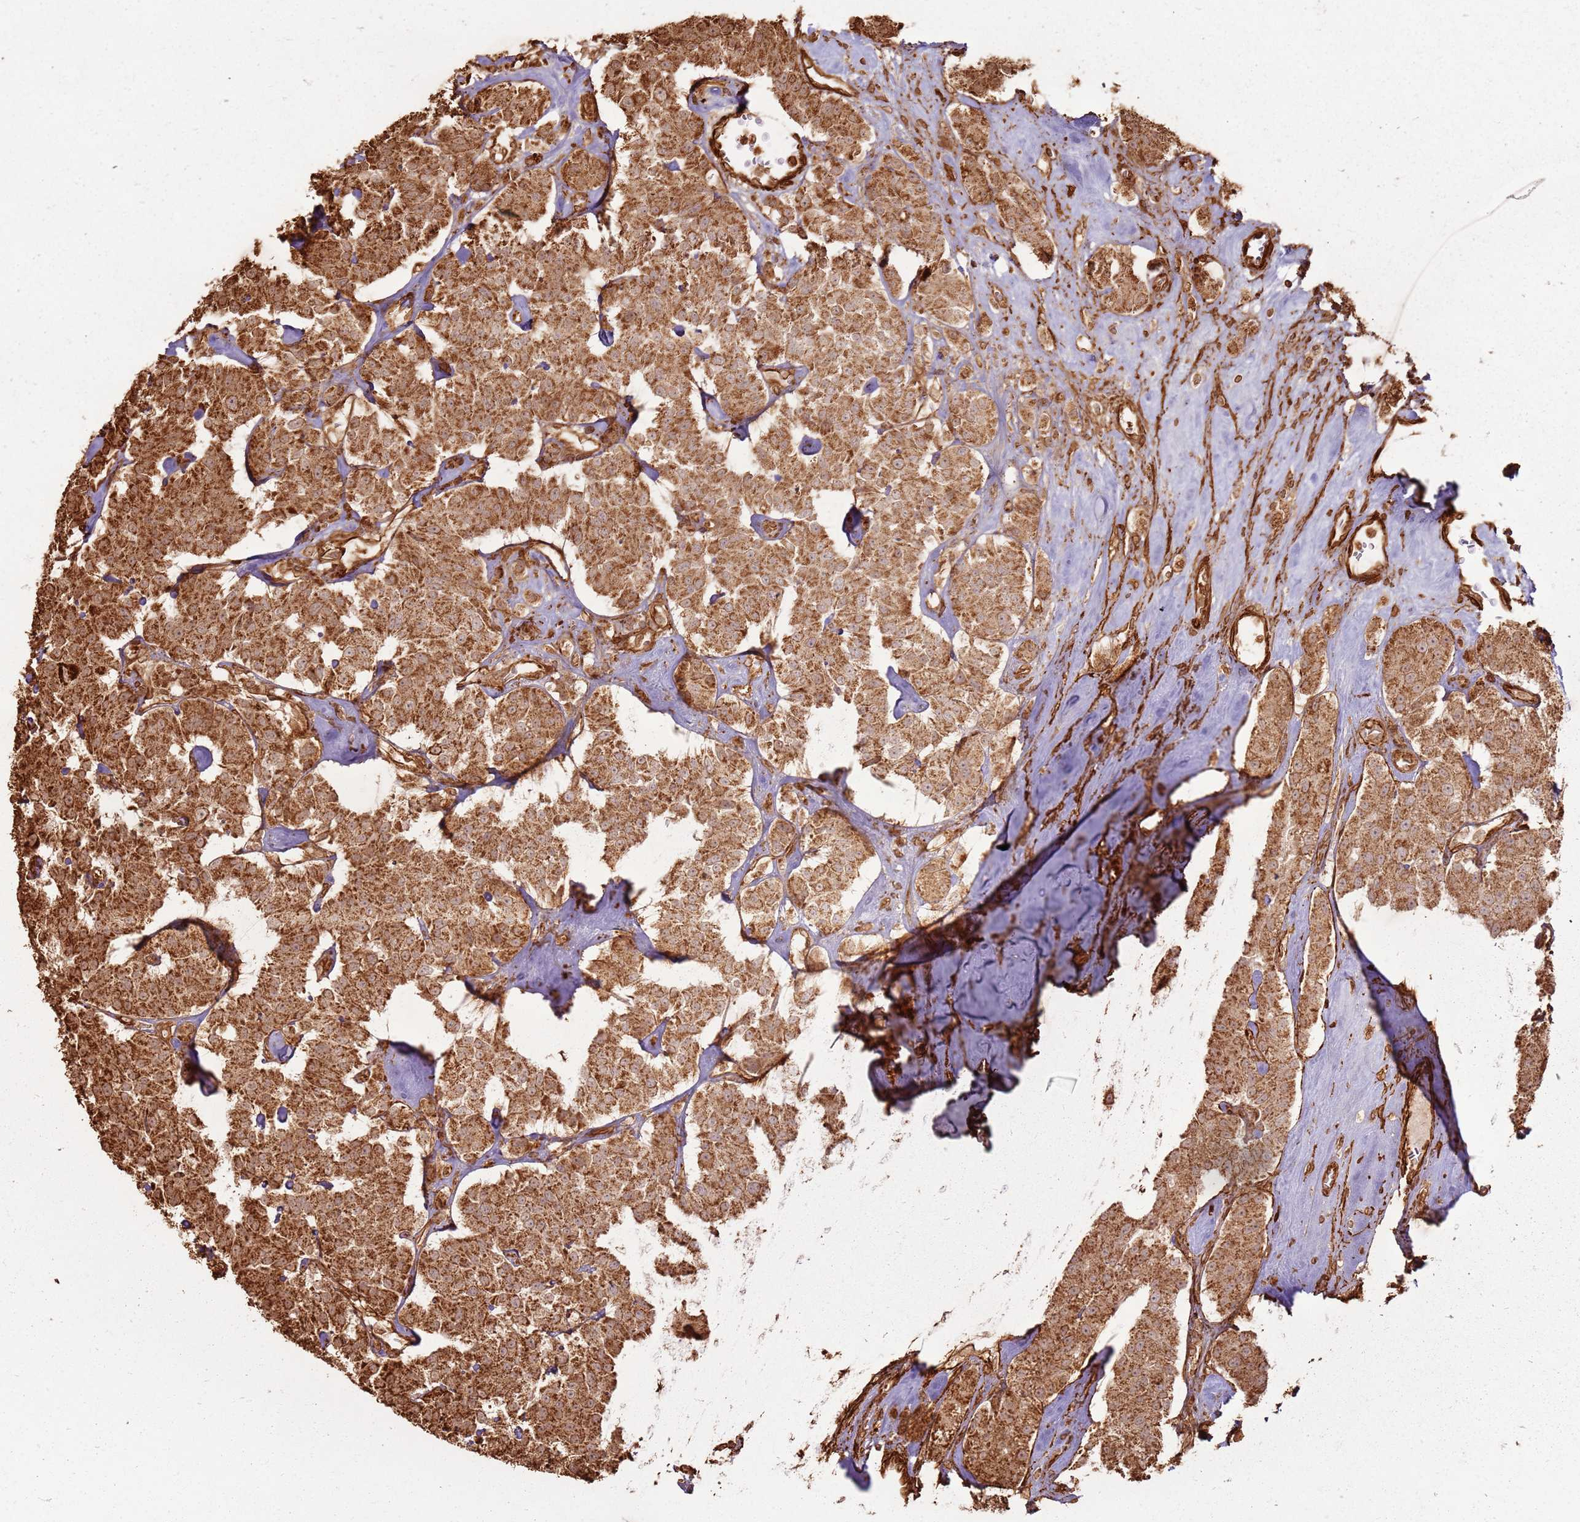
{"staining": {"intensity": "strong", "quantity": ">75%", "location": "cytoplasmic/membranous"}, "tissue": "carcinoid", "cell_type": "Tumor cells", "image_type": "cancer", "snomed": [{"axis": "morphology", "description": "Carcinoid, malignant, NOS"}, {"axis": "topography", "description": "Pancreas"}], "caption": "IHC histopathology image of neoplastic tissue: malignant carcinoid stained using immunohistochemistry (IHC) demonstrates high levels of strong protein expression localized specifically in the cytoplasmic/membranous of tumor cells, appearing as a cytoplasmic/membranous brown color.", "gene": "DDX59", "patient": {"sex": "male", "age": 41}}